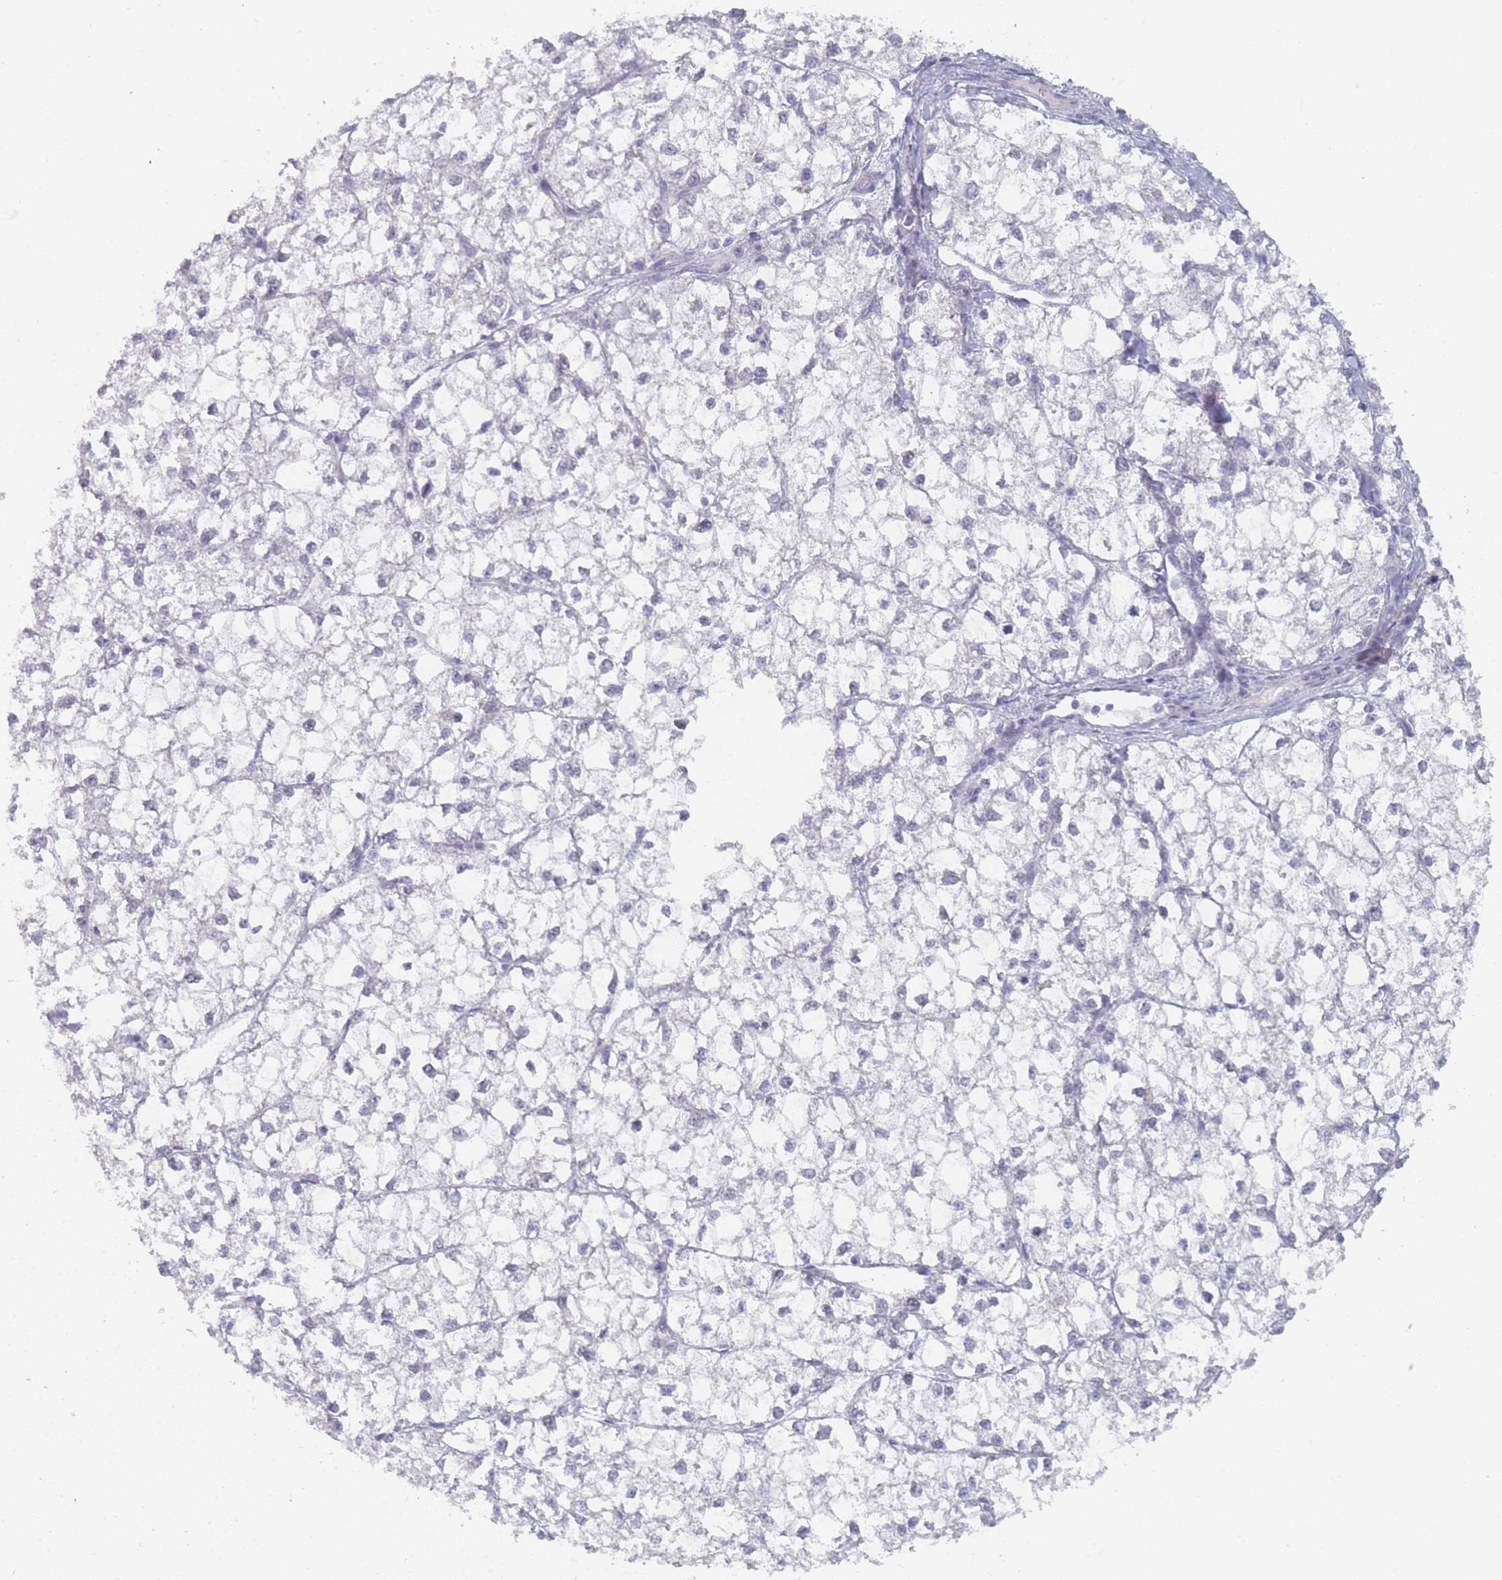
{"staining": {"intensity": "negative", "quantity": "none", "location": "none"}, "tissue": "liver cancer", "cell_type": "Tumor cells", "image_type": "cancer", "snomed": [{"axis": "morphology", "description": "Carcinoma, Hepatocellular, NOS"}, {"axis": "topography", "description": "Liver"}], "caption": "Immunohistochemistry (IHC) histopathology image of neoplastic tissue: liver cancer (hepatocellular carcinoma) stained with DAB (3,3'-diaminobenzidine) exhibits no significant protein positivity in tumor cells.", "gene": "RNF8", "patient": {"sex": "female", "age": 43}}